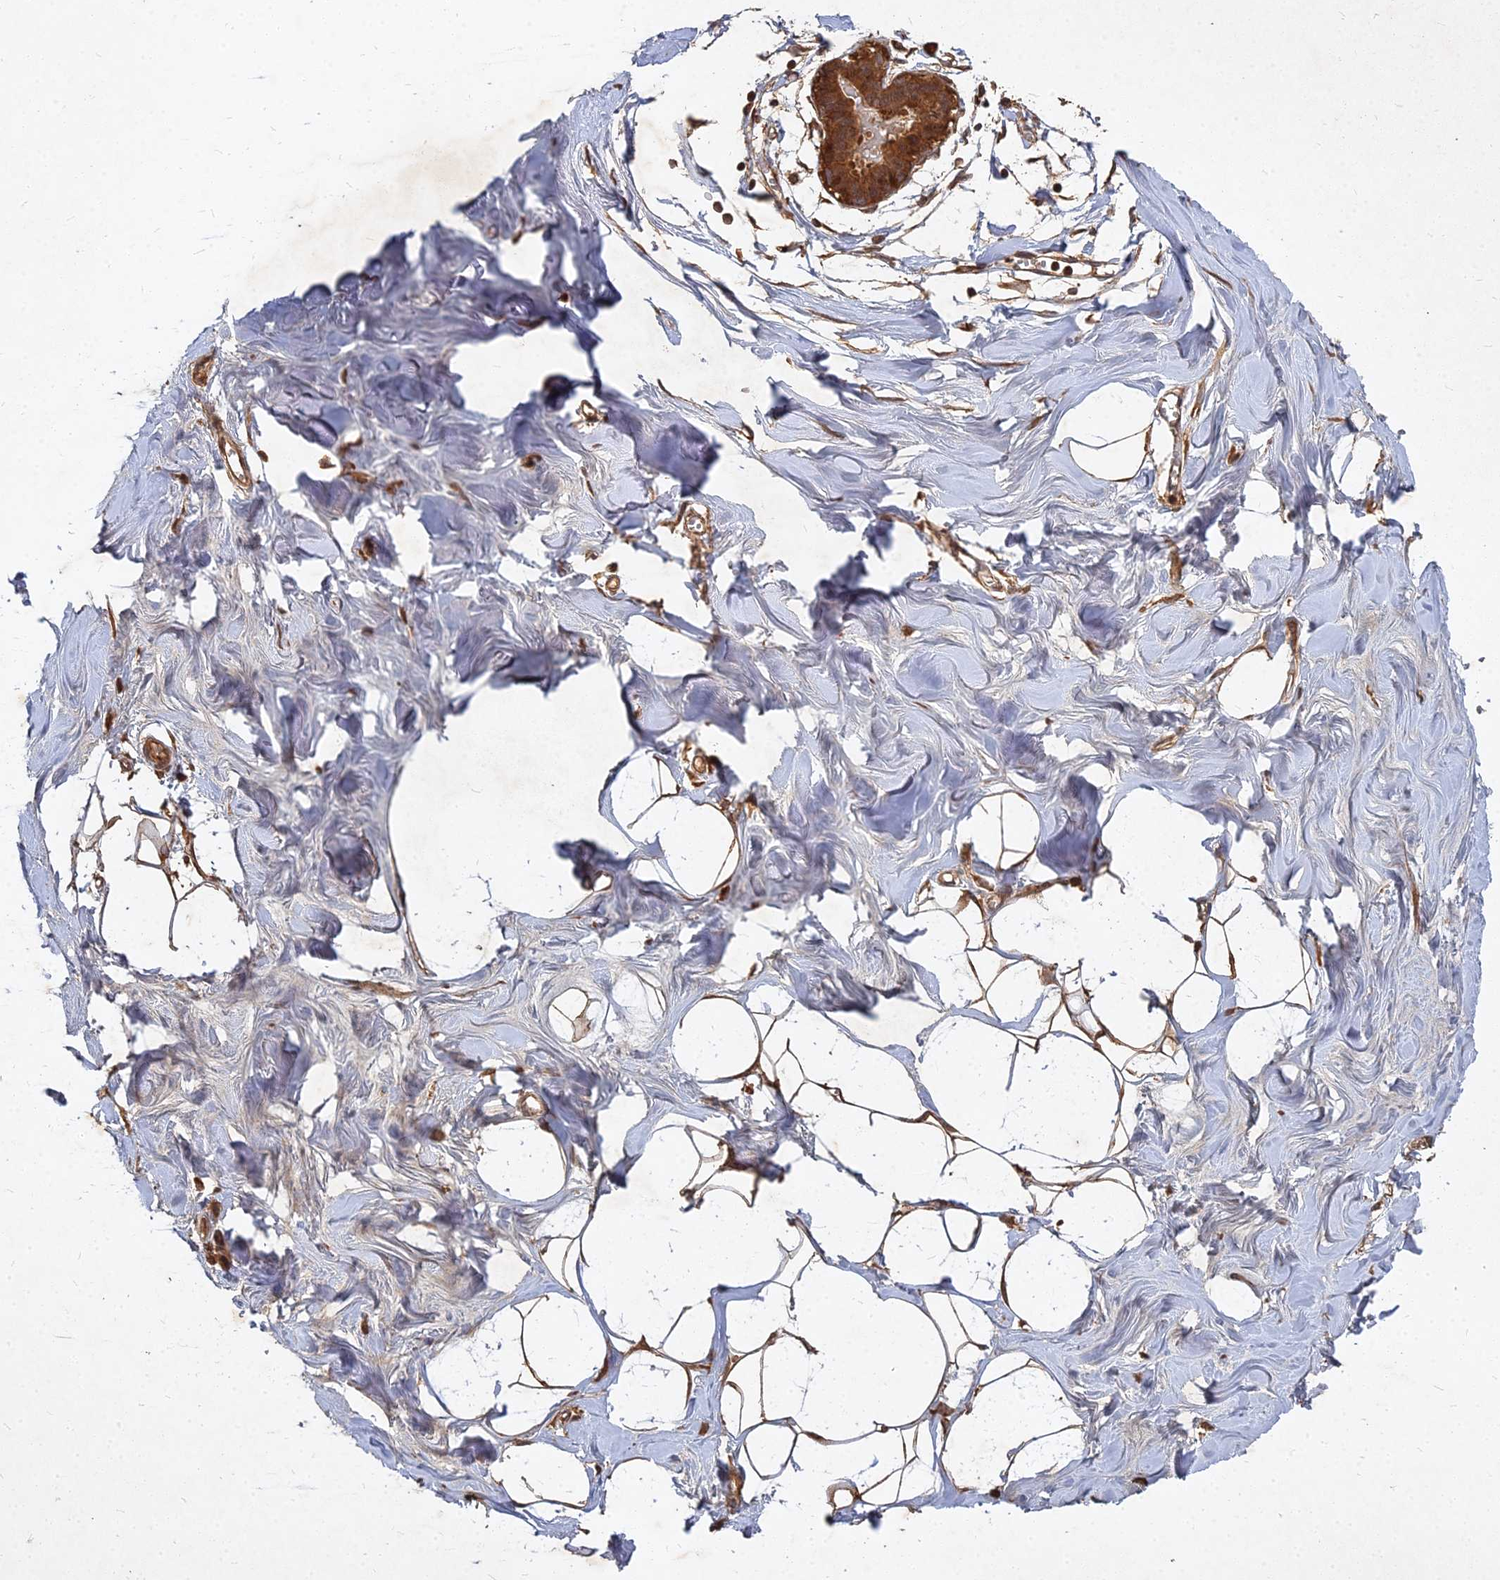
{"staining": {"intensity": "moderate", "quantity": ">75%", "location": "cytoplasmic/membranous"}, "tissue": "breast", "cell_type": "Adipocytes", "image_type": "normal", "snomed": [{"axis": "morphology", "description": "Normal tissue, NOS"}, {"axis": "topography", "description": "Breast"}], "caption": "Benign breast was stained to show a protein in brown. There is medium levels of moderate cytoplasmic/membranous staining in about >75% of adipocytes.", "gene": "UBE2W", "patient": {"sex": "female", "age": 27}}